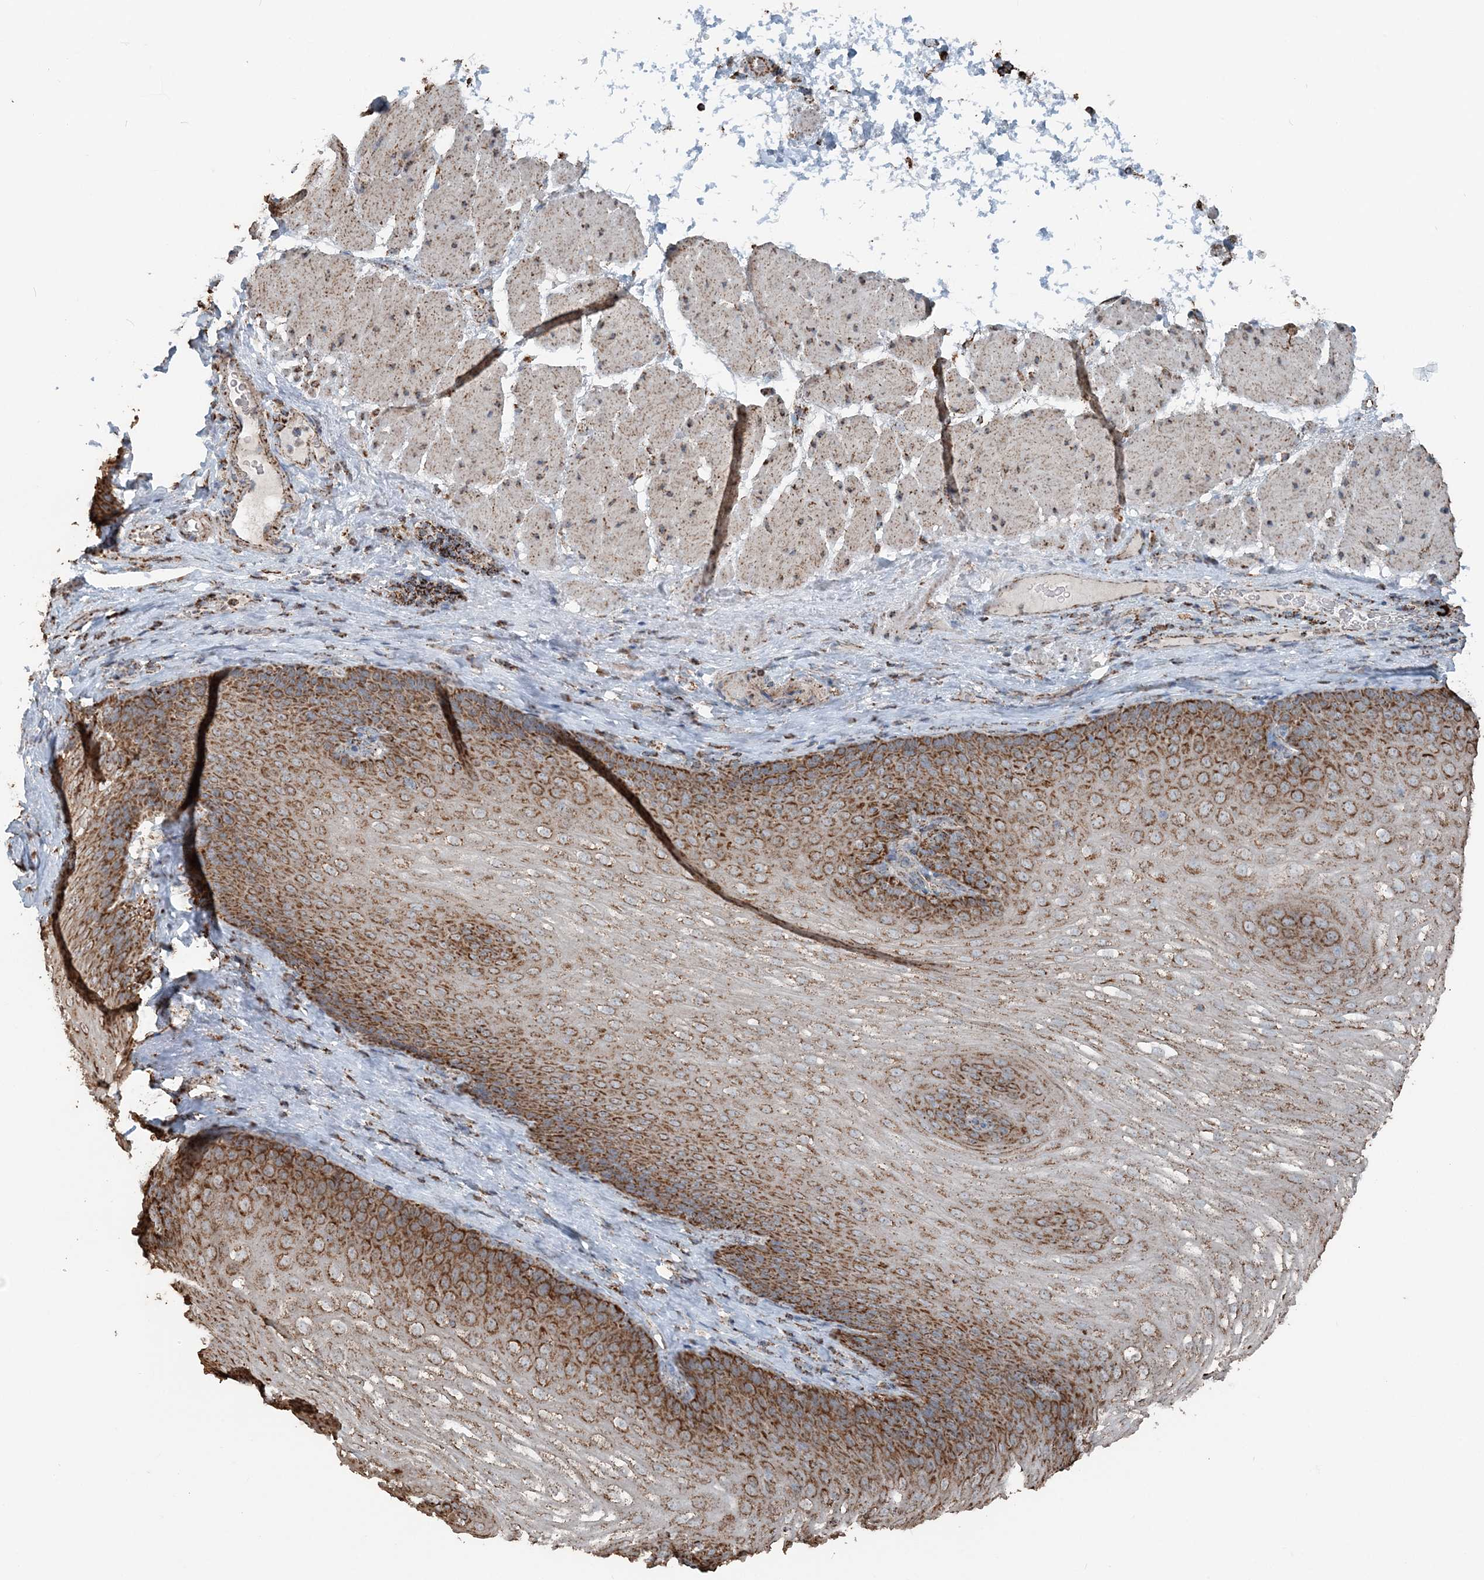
{"staining": {"intensity": "strong", "quantity": ">75%", "location": "cytoplasmic/membranous"}, "tissue": "esophagus", "cell_type": "Squamous epithelial cells", "image_type": "normal", "snomed": [{"axis": "morphology", "description": "Normal tissue, NOS"}, {"axis": "topography", "description": "Esophagus"}], "caption": "Squamous epithelial cells demonstrate high levels of strong cytoplasmic/membranous positivity in approximately >75% of cells in normal human esophagus.", "gene": "SUCLG1", "patient": {"sex": "female", "age": 66}}